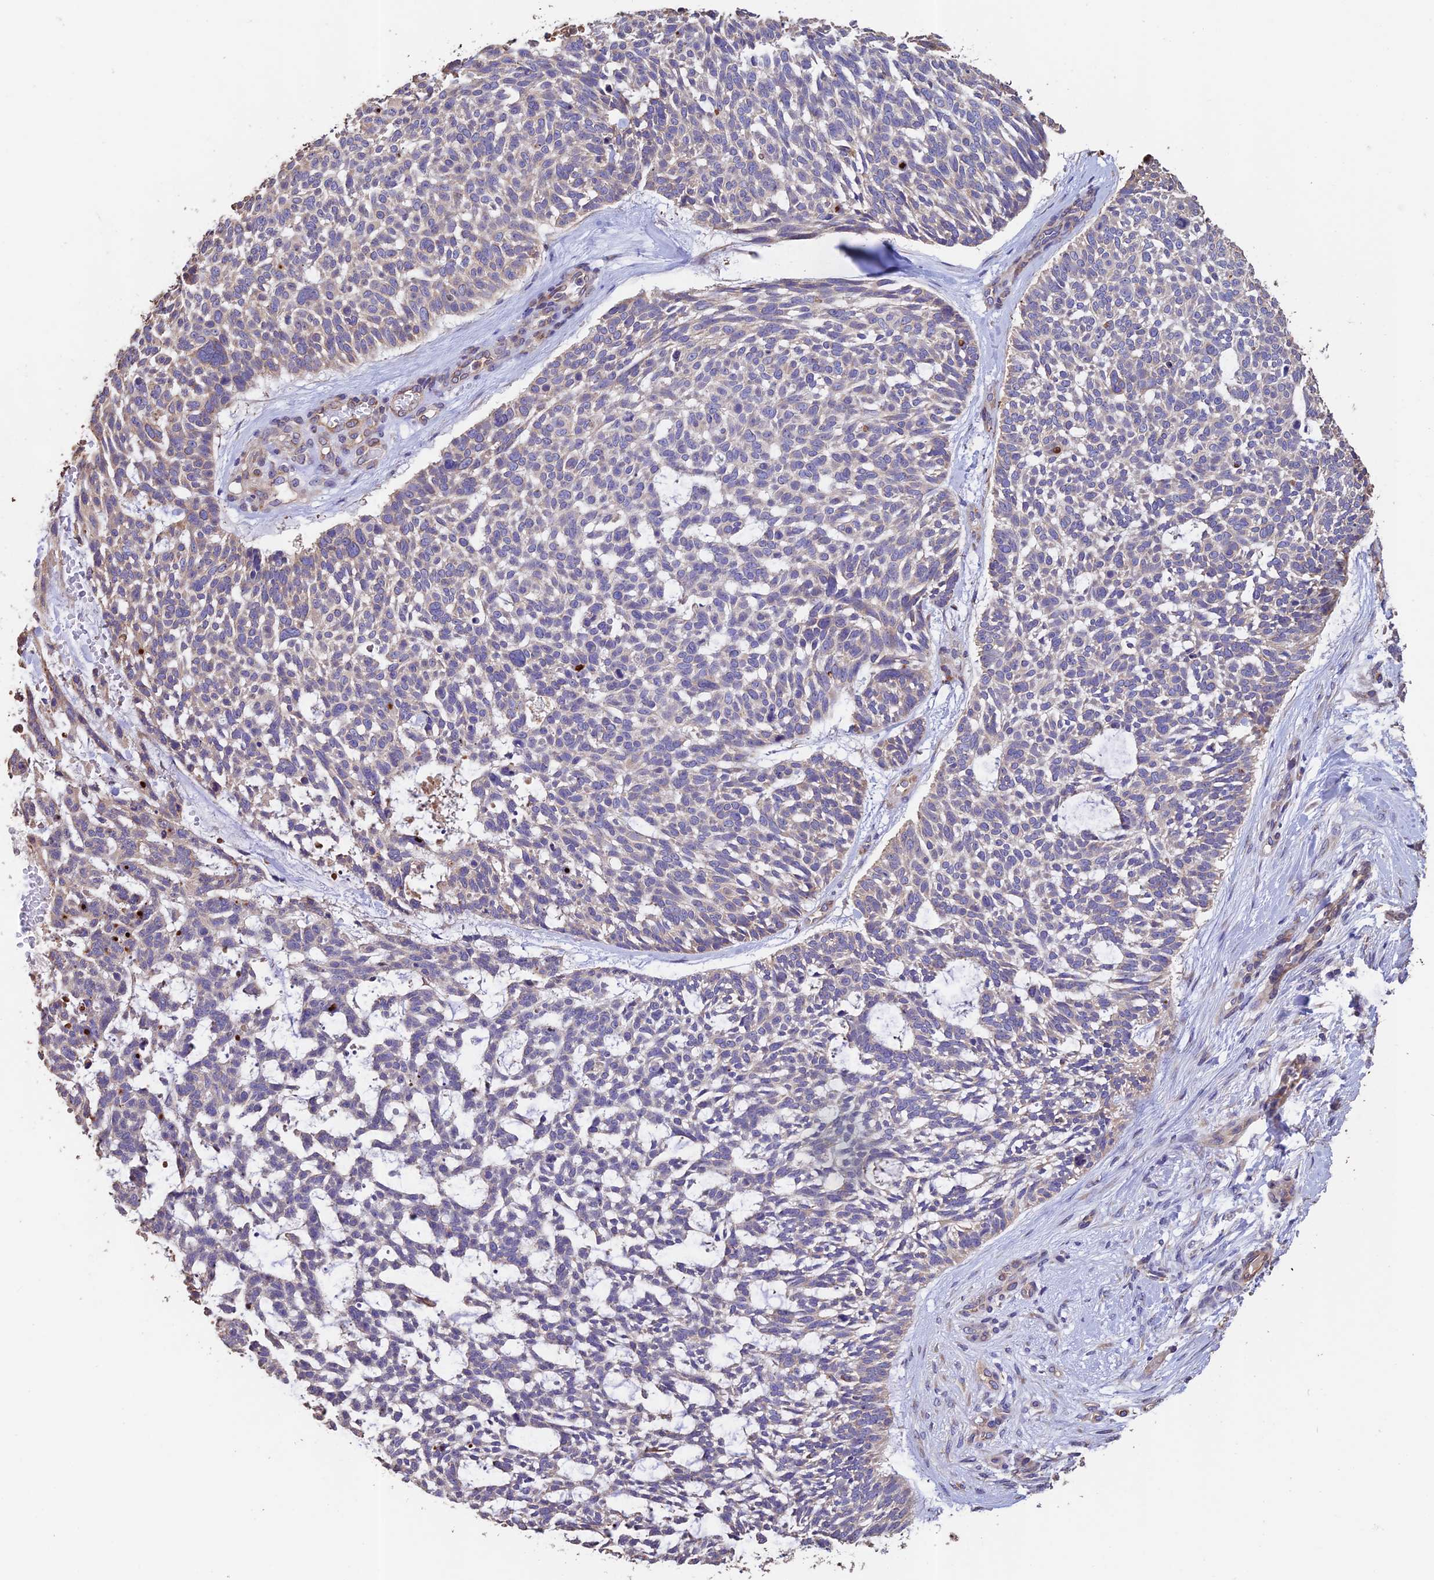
{"staining": {"intensity": "weak", "quantity": "<25%", "location": "cytoplasmic/membranous"}, "tissue": "skin cancer", "cell_type": "Tumor cells", "image_type": "cancer", "snomed": [{"axis": "morphology", "description": "Basal cell carcinoma"}, {"axis": "topography", "description": "Skin"}], "caption": "Histopathology image shows no significant protein positivity in tumor cells of skin cancer (basal cell carcinoma). Nuclei are stained in blue.", "gene": "EMC3", "patient": {"sex": "male", "age": 88}}